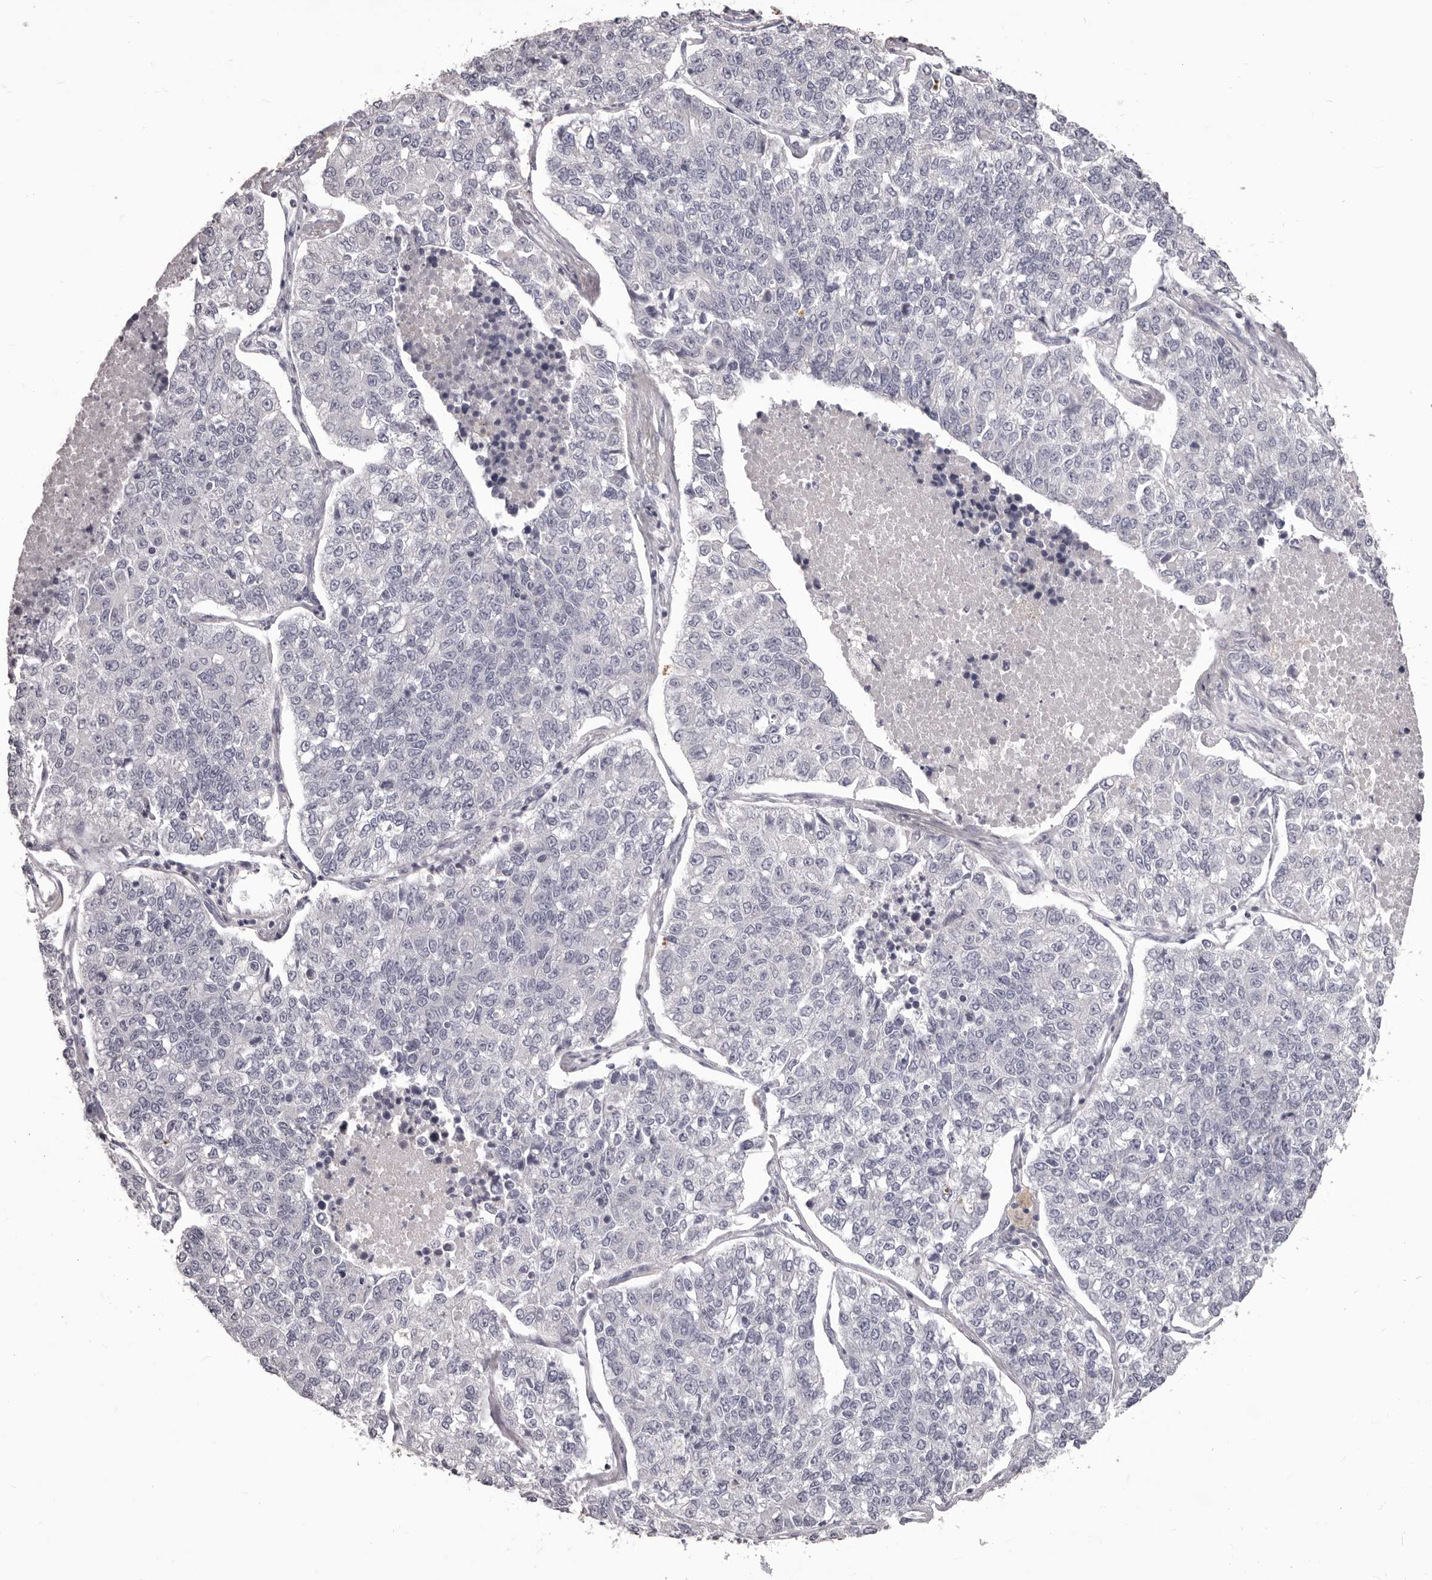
{"staining": {"intensity": "negative", "quantity": "none", "location": "none"}, "tissue": "lung cancer", "cell_type": "Tumor cells", "image_type": "cancer", "snomed": [{"axis": "morphology", "description": "Adenocarcinoma, NOS"}, {"axis": "topography", "description": "Lung"}], "caption": "Immunohistochemistry (IHC) micrograph of neoplastic tissue: human adenocarcinoma (lung) stained with DAB (3,3'-diaminobenzidine) reveals no significant protein expression in tumor cells.", "gene": "PRMT2", "patient": {"sex": "male", "age": 49}}